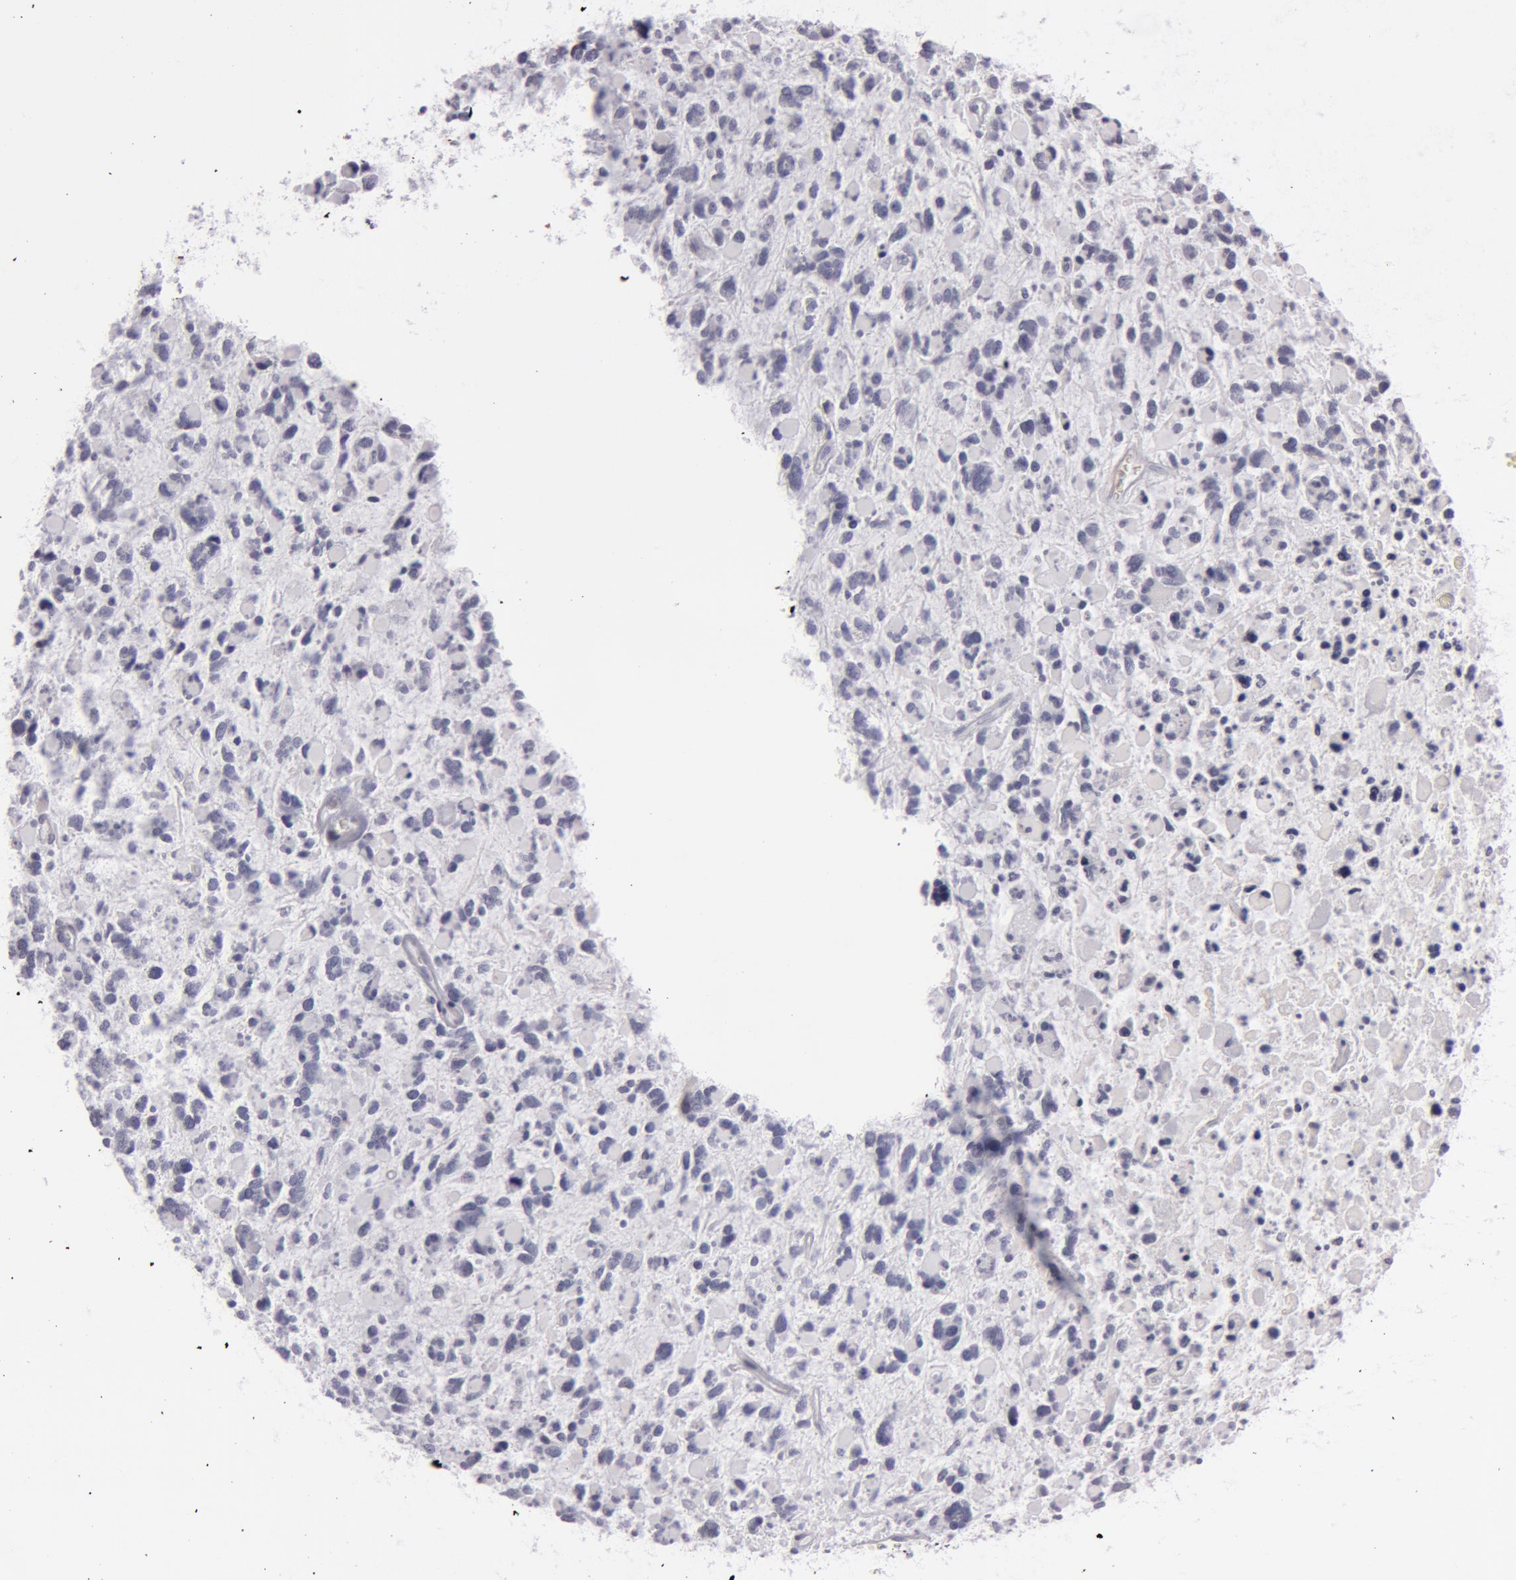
{"staining": {"intensity": "negative", "quantity": "none", "location": "none"}, "tissue": "glioma", "cell_type": "Tumor cells", "image_type": "cancer", "snomed": [{"axis": "morphology", "description": "Glioma, malignant, High grade"}, {"axis": "topography", "description": "Brain"}], "caption": "This photomicrograph is of malignant glioma (high-grade) stained with IHC to label a protein in brown with the nuclei are counter-stained blue. There is no expression in tumor cells.", "gene": "TAGLN", "patient": {"sex": "female", "age": 37}}